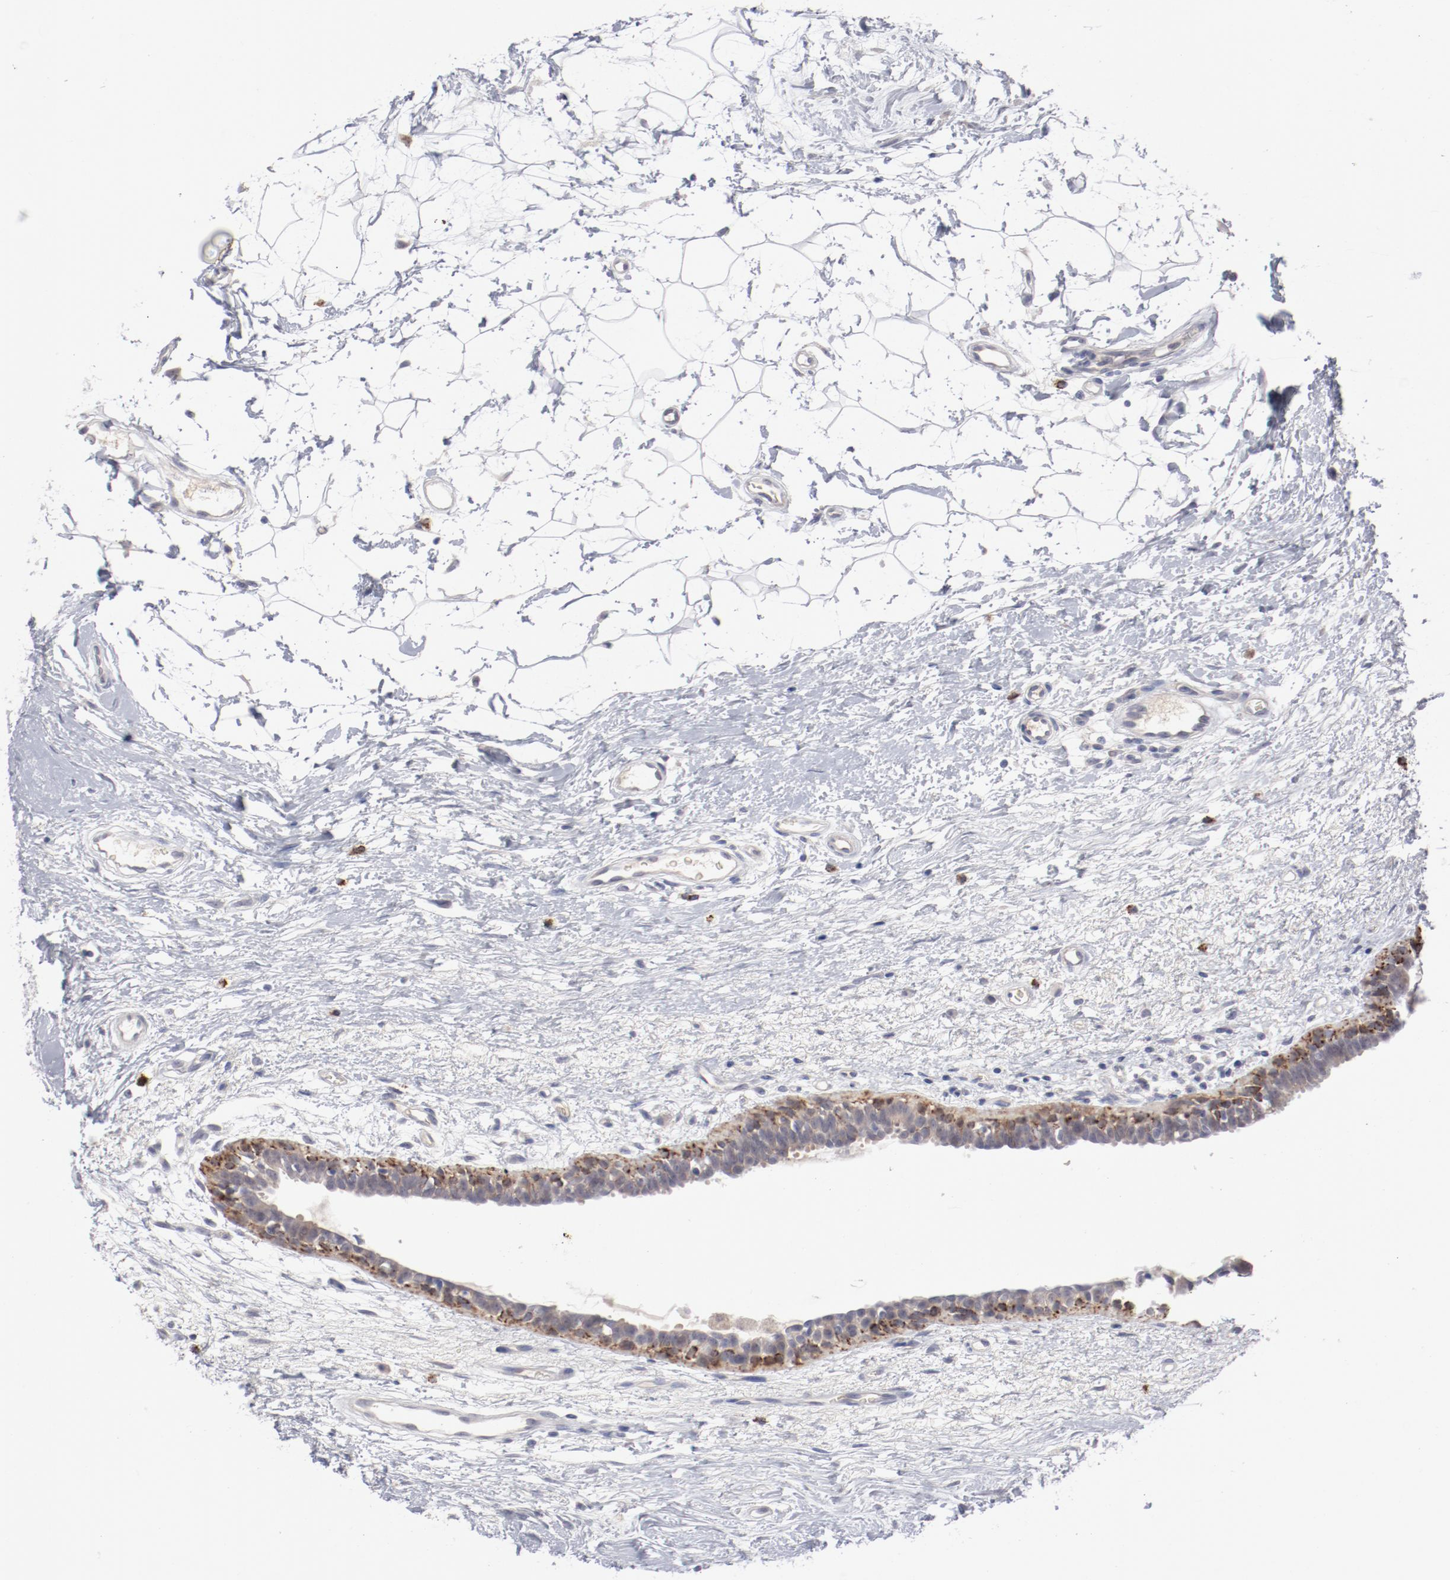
{"staining": {"intensity": "weak", "quantity": "25%-75%", "location": "cytoplasmic/membranous"}, "tissue": "breast cancer", "cell_type": "Tumor cells", "image_type": "cancer", "snomed": [{"axis": "morphology", "description": "Duct carcinoma"}, {"axis": "topography", "description": "Breast"}], "caption": "Protein analysis of breast cancer tissue exhibits weak cytoplasmic/membranous positivity in about 25%-75% of tumor cells.", "gene": "SH3BGR", "patient": {"sex": "female", "age": 40}}